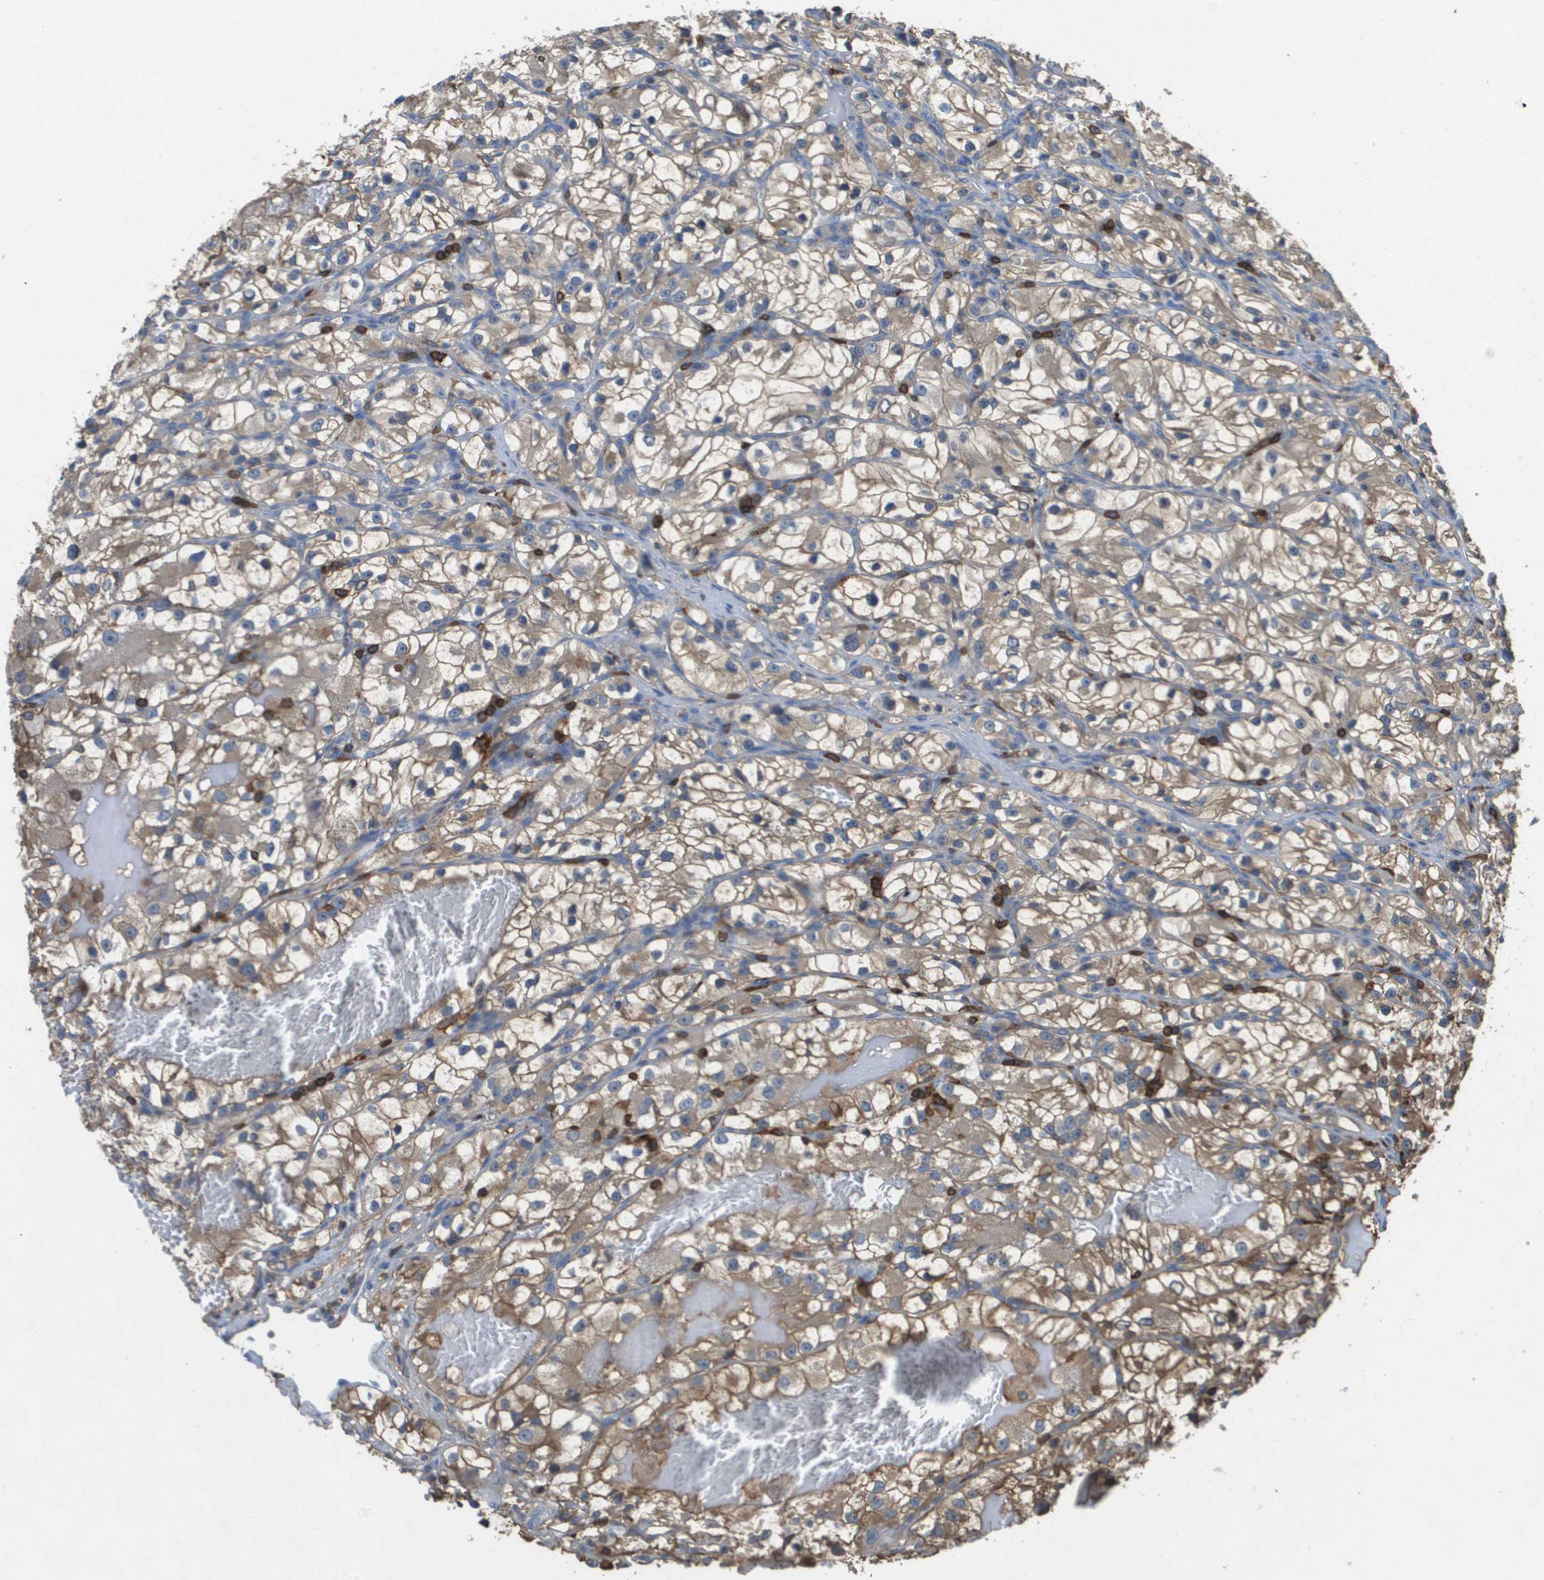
{"staining": {"intensity": "moderate", "quantity": ">75%", "location": "cytoplasmic/membranous"}, "tissue": "renal cancer", "cell_type": "Tumor cells", "image_type": "cancer", "snomed": [{"axis": "morphology", "description": "Adenocarcinoma, NOS"}, {"axis": "topography", "description": "Kidney"}], "caption": "Human renal cancer (adenocarcinoma) stained with a brown dye displays moderate cytoplasmic/membranous positive positivity in approximately >75% of tumor cells.", "gene": "PASK", "patient": {"sex": "female", "age": 57}}